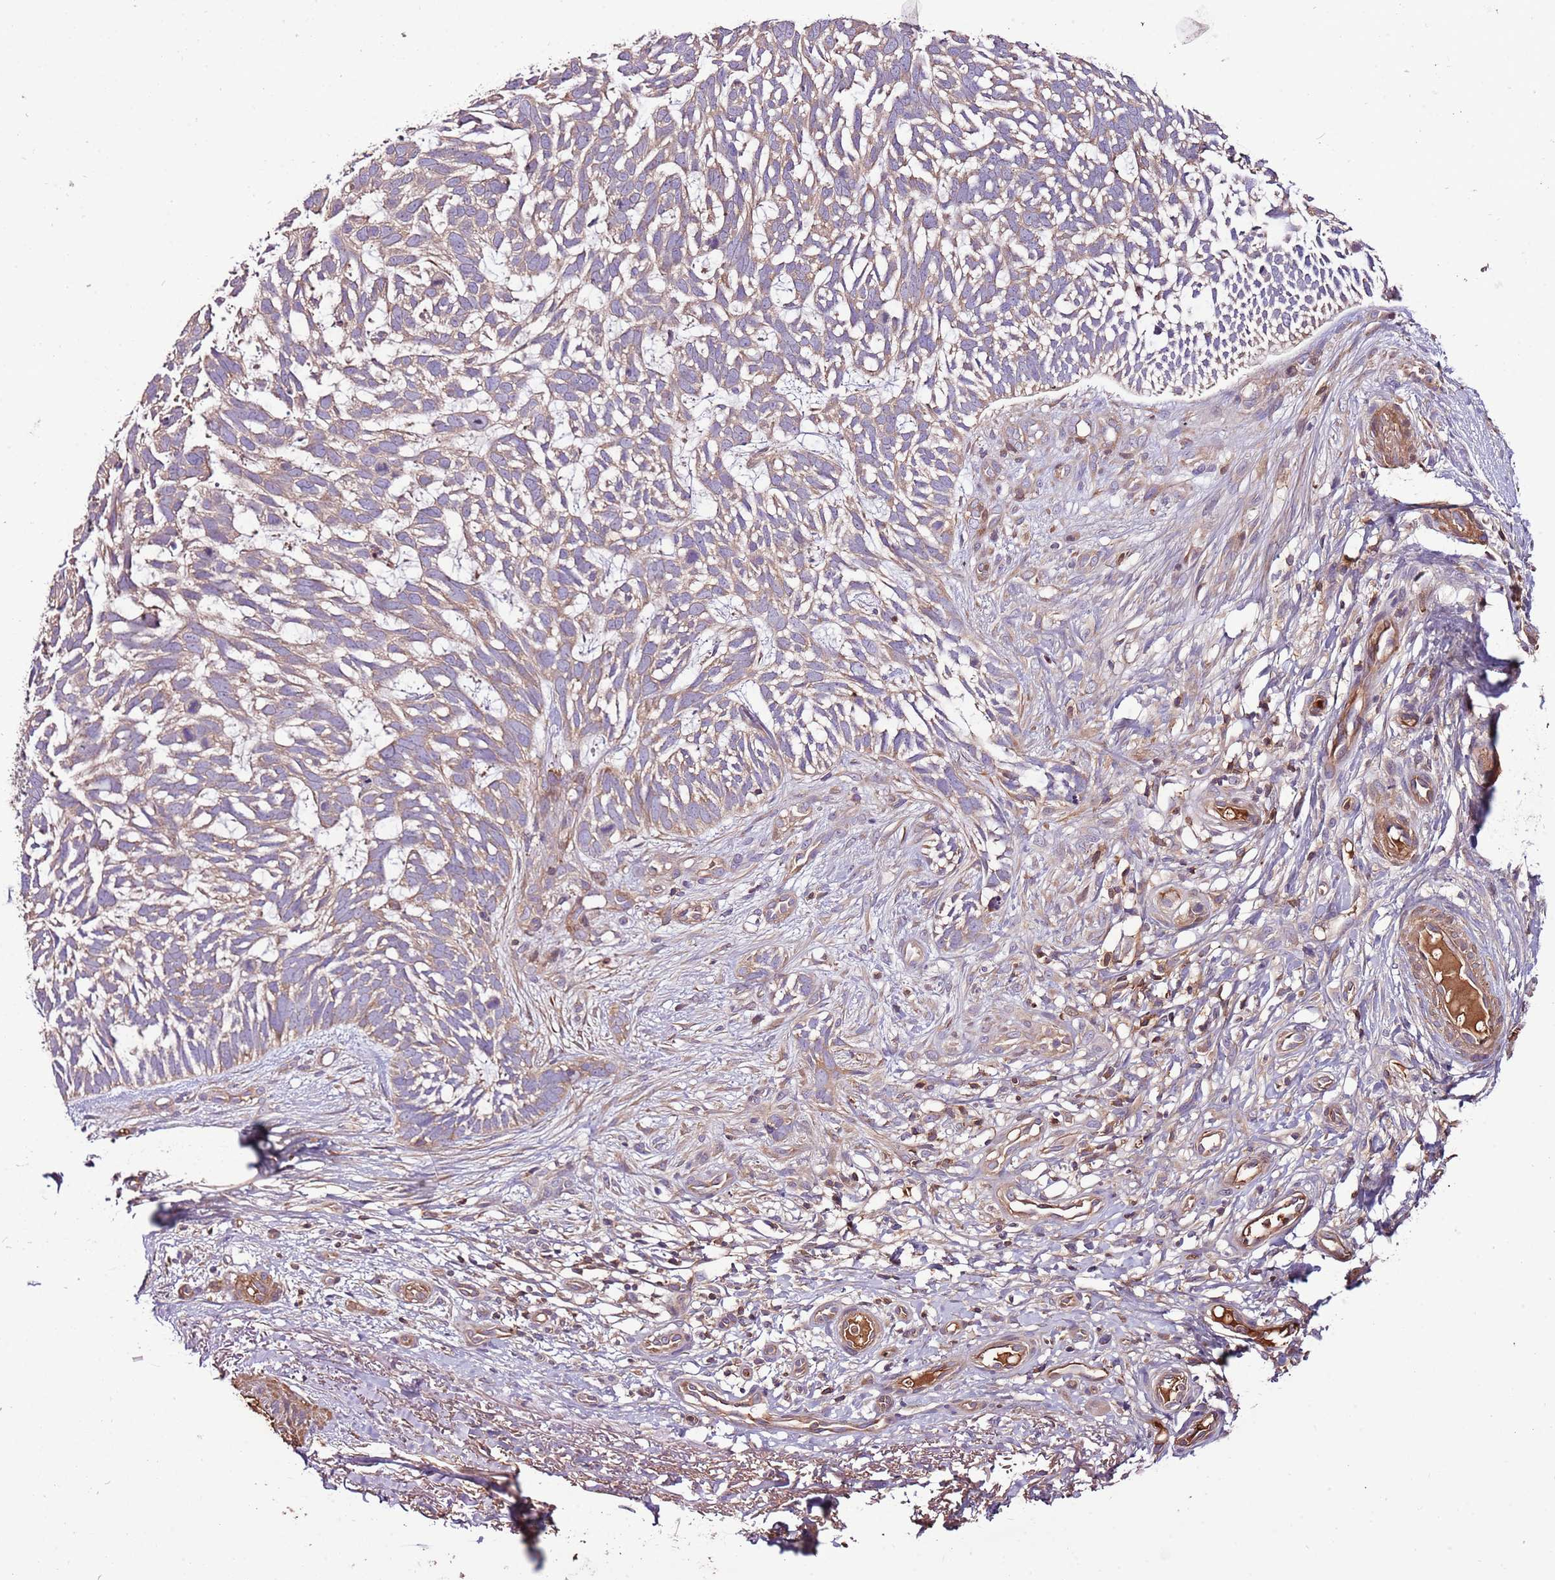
{"staining": {"intensity": "weak", "quantity": "25%-75%", "location": "cytoplasmic/membranous"}, "tissue": "skin cancer", "cell_type": "Tumor cells", "image_type": "cancer", "snomed": [{"axis": "morphology", "description": "Basal cell carcinoma"}, {"axis": "topography", "description": "Skin"}], "caption": "Skin basal cell carcinoma stained with immunohistochemistry (IHC) displays weak cytoplasmic/membranous staining in approximately 25%-75% of tumor cells.", "gene": "DENR", "patient": {"sex": "male", "age": 88}}